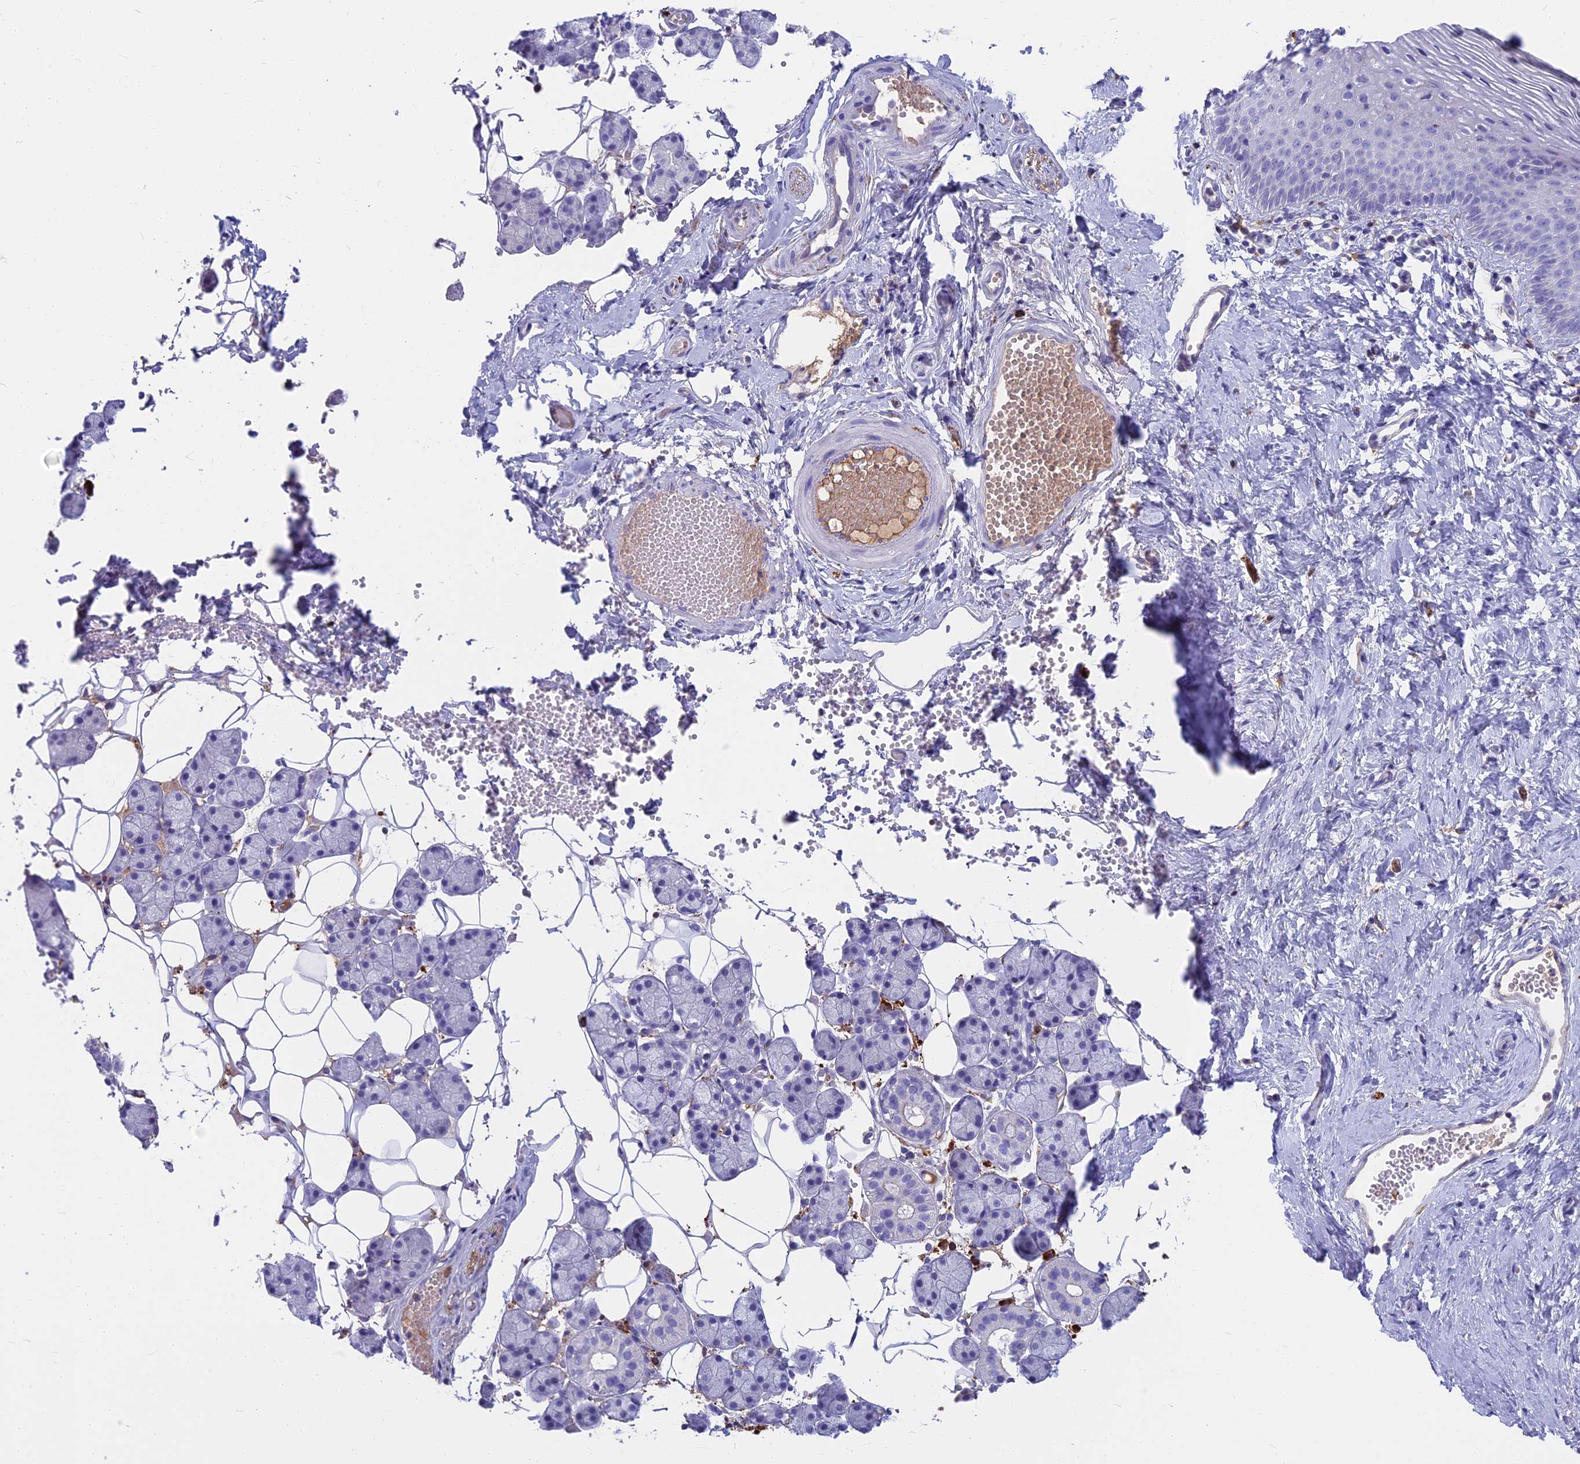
{"staining": {"intensity": "negative", "quantity": "none", "location": "none"}, "tissue": "salivary gland", "cell_type": "Glandular cells", "image_type": "normal", "snomed": [{"axis": "morphology", "description": "Normal tissue, NOS"}, {"axis": "topography", "description": "Salivary gland"}], "caption": "High power microscopy image of an immunohistochemistry (IHC) histopathology image of unremarkable salivary gland, revealing no significant positivity in glandular cells.", "gene": "SNAP91", "patient": {"sex": "female", "age": 33}}